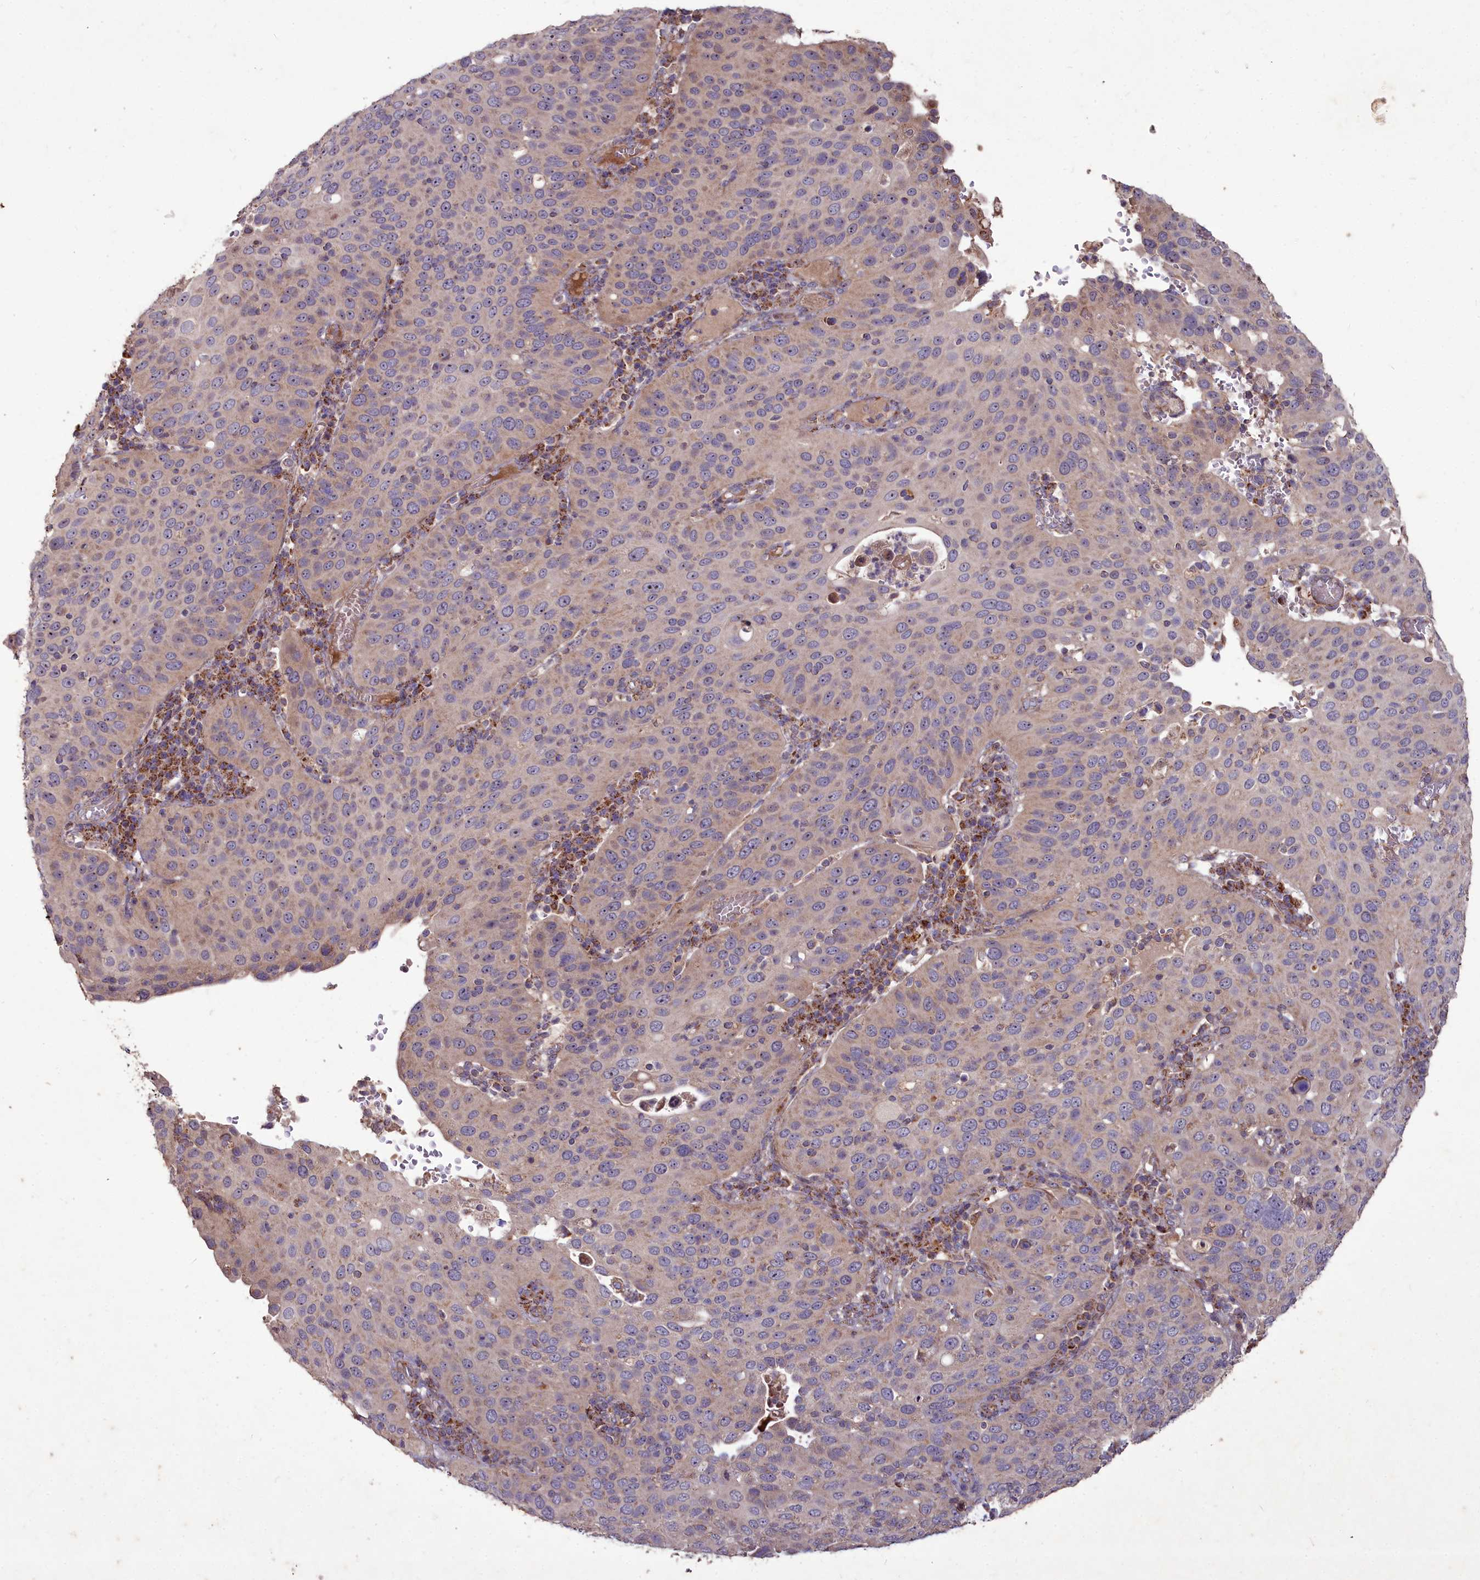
{"staining": {"intensity": "weak", "quantity": "<25%", "location": "cytoplasmic/membranous"}, "tissue": "cervical cancer", "cell_type": "Tumor cells", "image_type": "cancer", "snomed": [{"axis": "morphology", "description": "Squamous cell carcinoma, NOS"}, {"axis": "topography", "description": "Cervix"}], "caption": "Human cervical cancer (squamous cell carcinoma) stained for a protein using IHC exhibits no staining in tumor cells.", "gene": "COX11", "patient": {"sex": "female", "age": 36}}